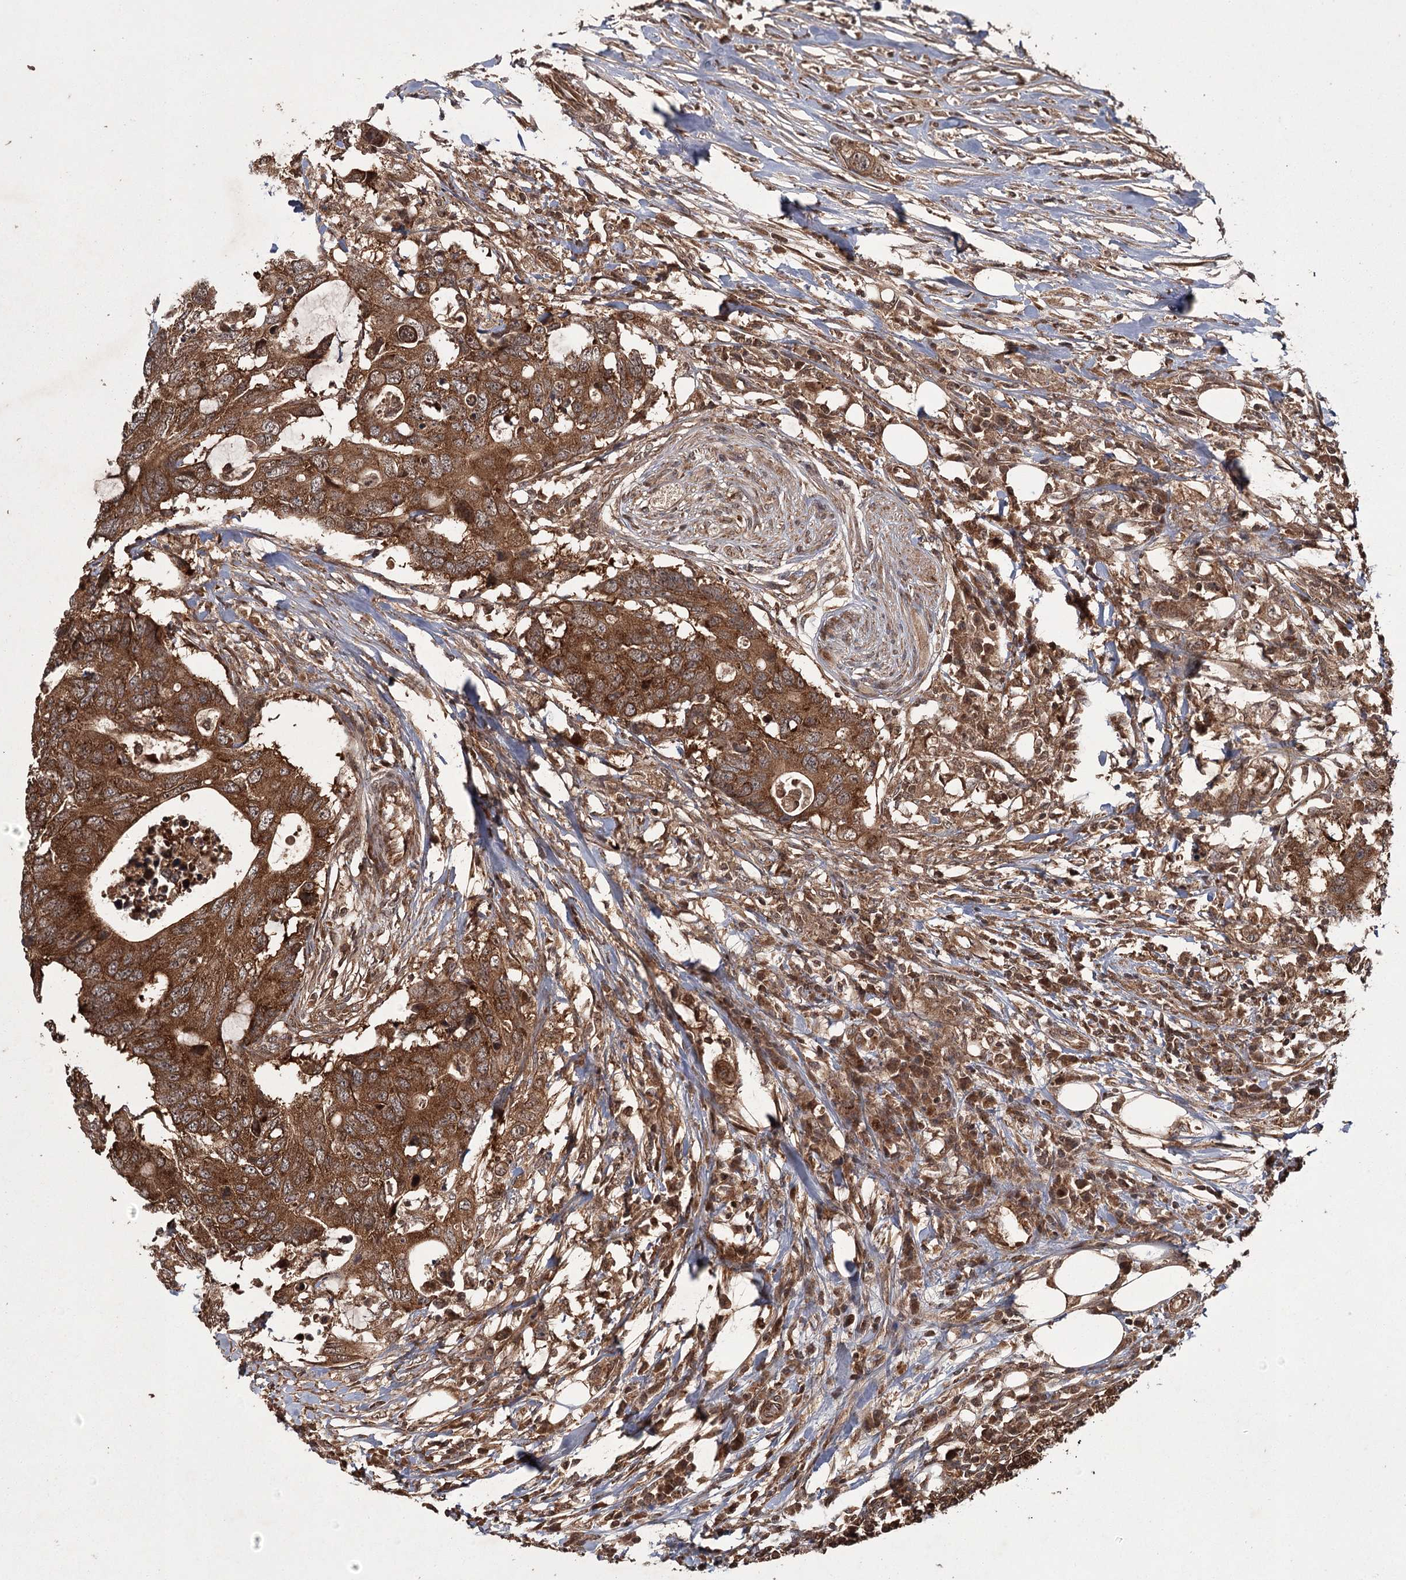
{"staining": {"intensity": "strong", "quantity": ">75%", "location": "cytoplasmic/membranous"}, "tissue": "colorectal cancer", "cell_type": "Tumor cells", "image_type": "cancer", "snomed": [{"axis": "morphology", "description": "Adenocarcinoma, NOS"}, {"axis": "topography", "description": "Colon"}], "caption": "Brown immunohistochemical staining in colorectal cancer reveals strong cytoplasmic/membranous positivity in approximately >75% of tumor cells.", "gene": "RPAP3", "patient": {"sex": "male", "age": 71}}